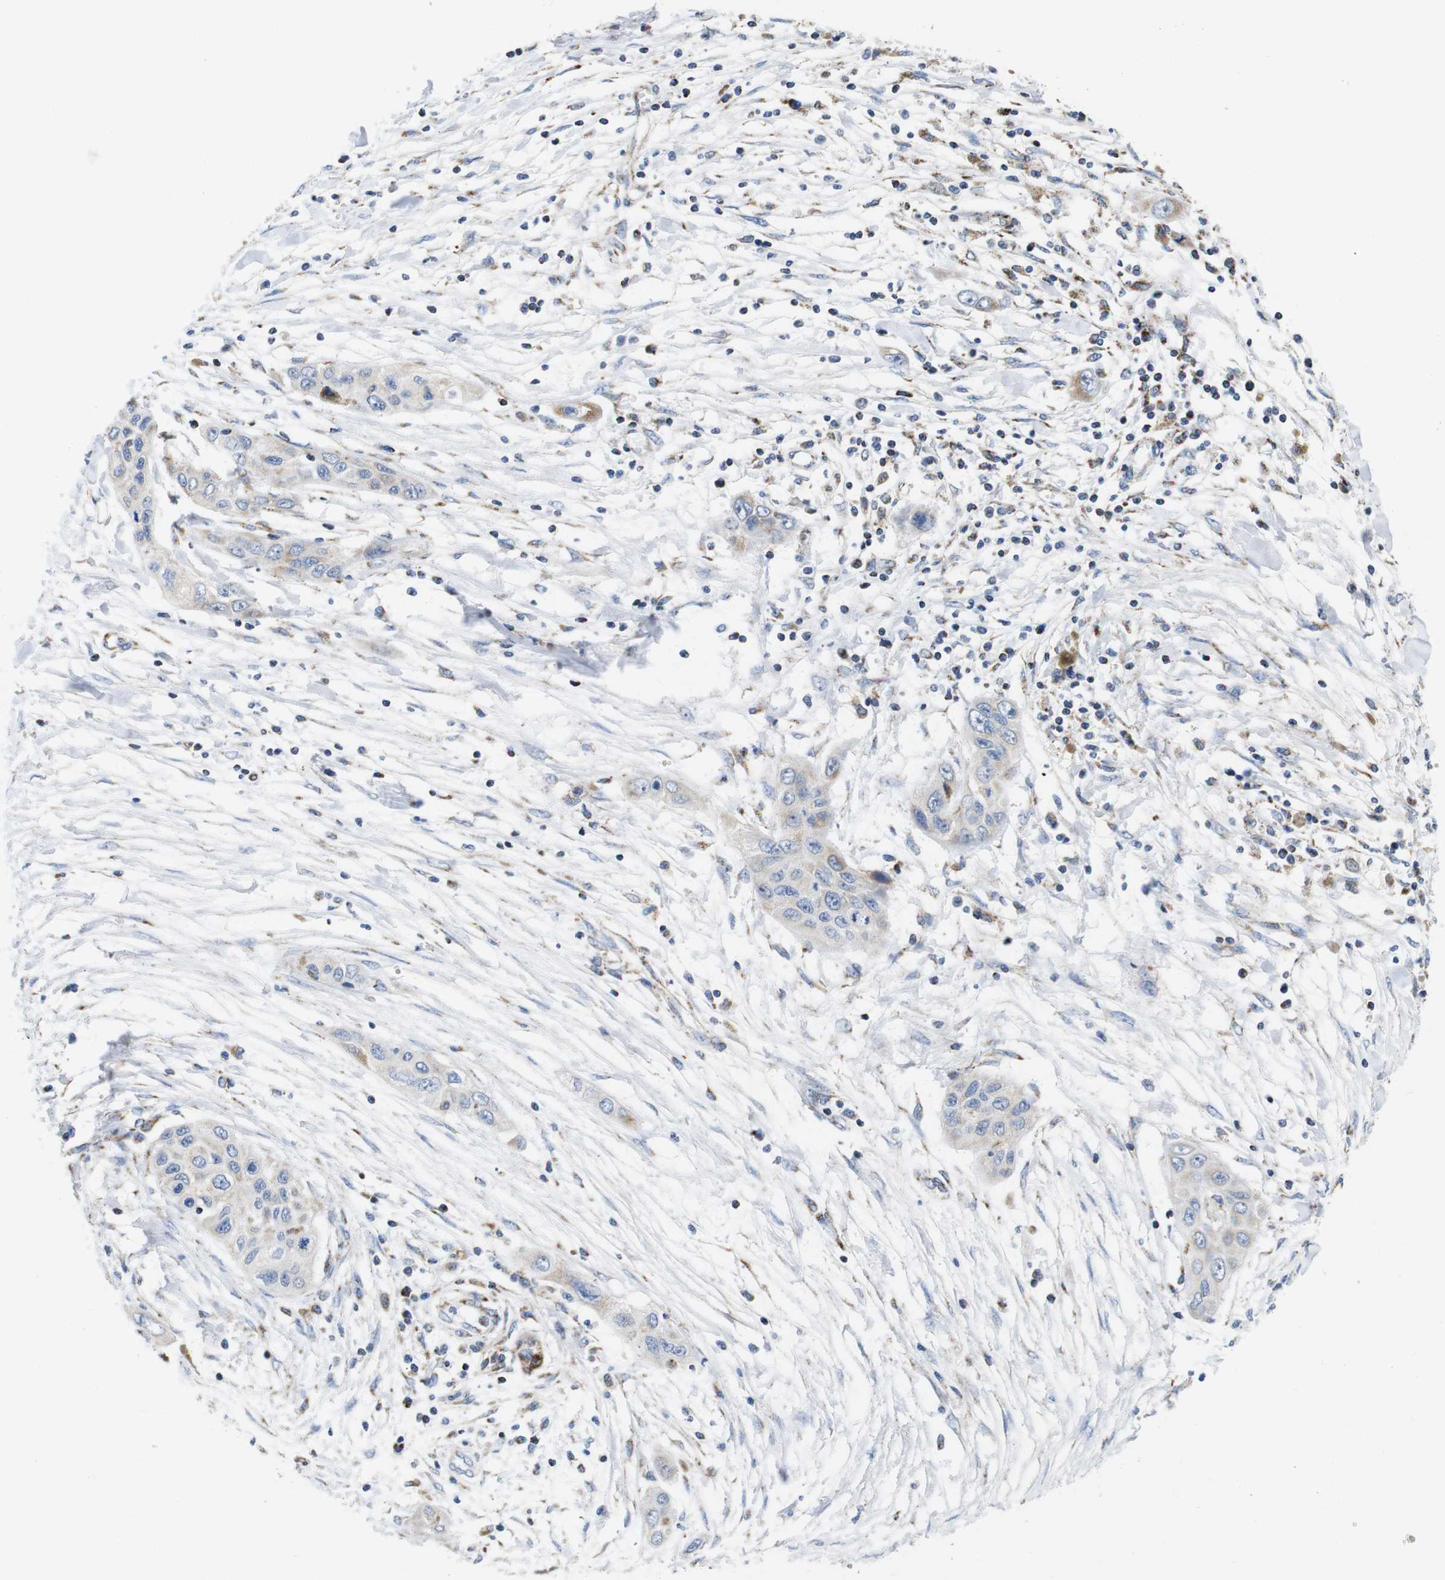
{"staining": {"intensity": "weak", "quantity": "<25%", "location": "cytoplasmic/membranous"}, "tissue": "pancreatic cancer", "cell_type": "Tumor cells", "image_type": "cancer", "snomed": [{"axis": "morphology", "description": "Adenocarcinoma, NOS"}, {"axis": "topography", "description": "Pancreas"}], "caption": "Protein analysis of pancreatic cancer shows no significant staining in tumor cells.", "gene": "TMEM192", "patient": {"sex": "female", "age": 70}}